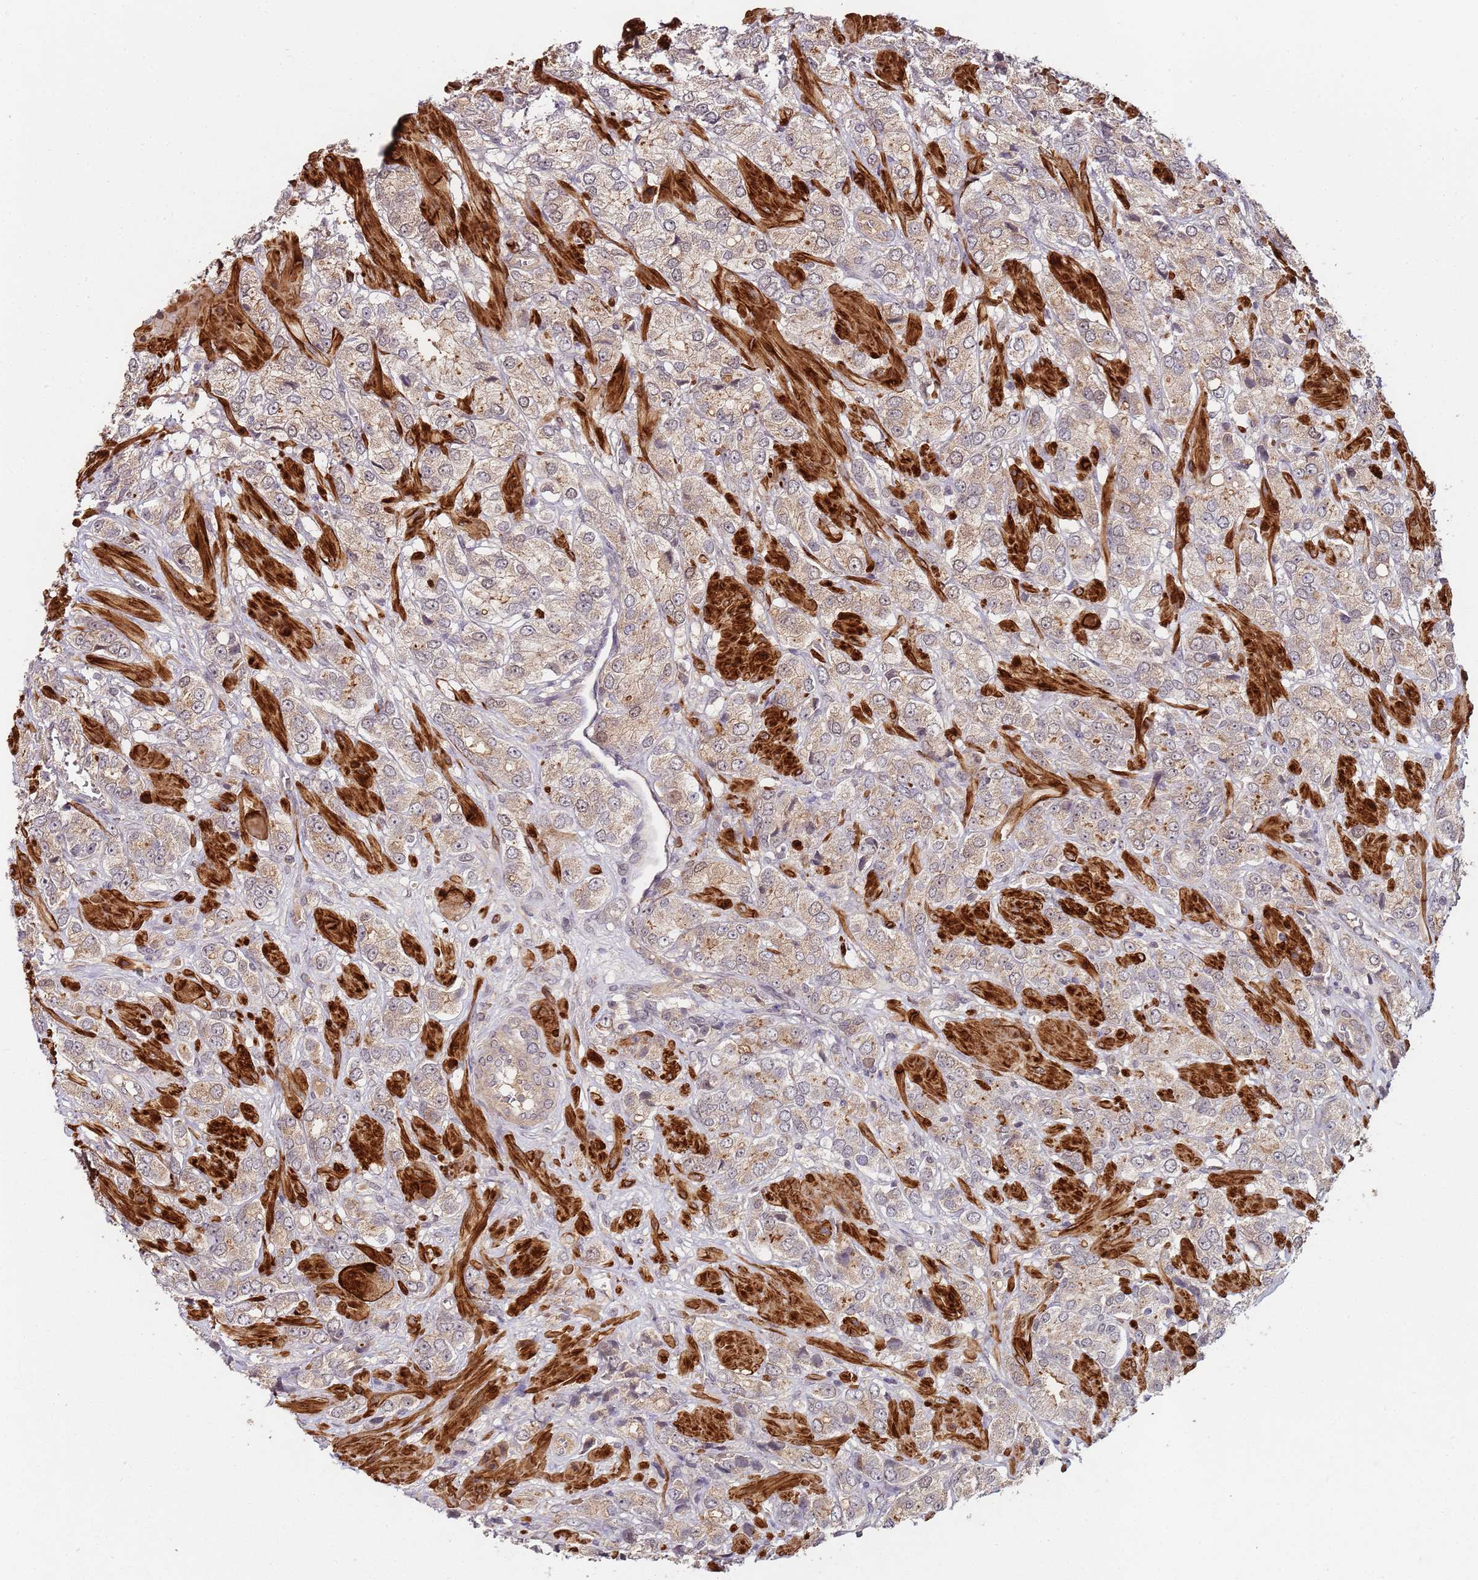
{"staining": {"intensity": "weak", "quantity": ">75%", "location": "cytoplasmic/membranous"}, "tissue": "prostate cancer", "cell_type": "Tumor cells", "image_type": "cancer", "snomed": [{"axis": "morphology", "description": "Adenocarcinoma, High grade"}, {"axis": "topography", "description": "Prostate and seminal vesicle, NOS"}], "caption": "This histopathology image reveals immunohistochemistry staining of prostate cancer, with low weak cytoplasmic/membranous expression in about >75% of tumor cells.", "gene": "LIN37", "patient": {"sex": "male", "age": 64}}